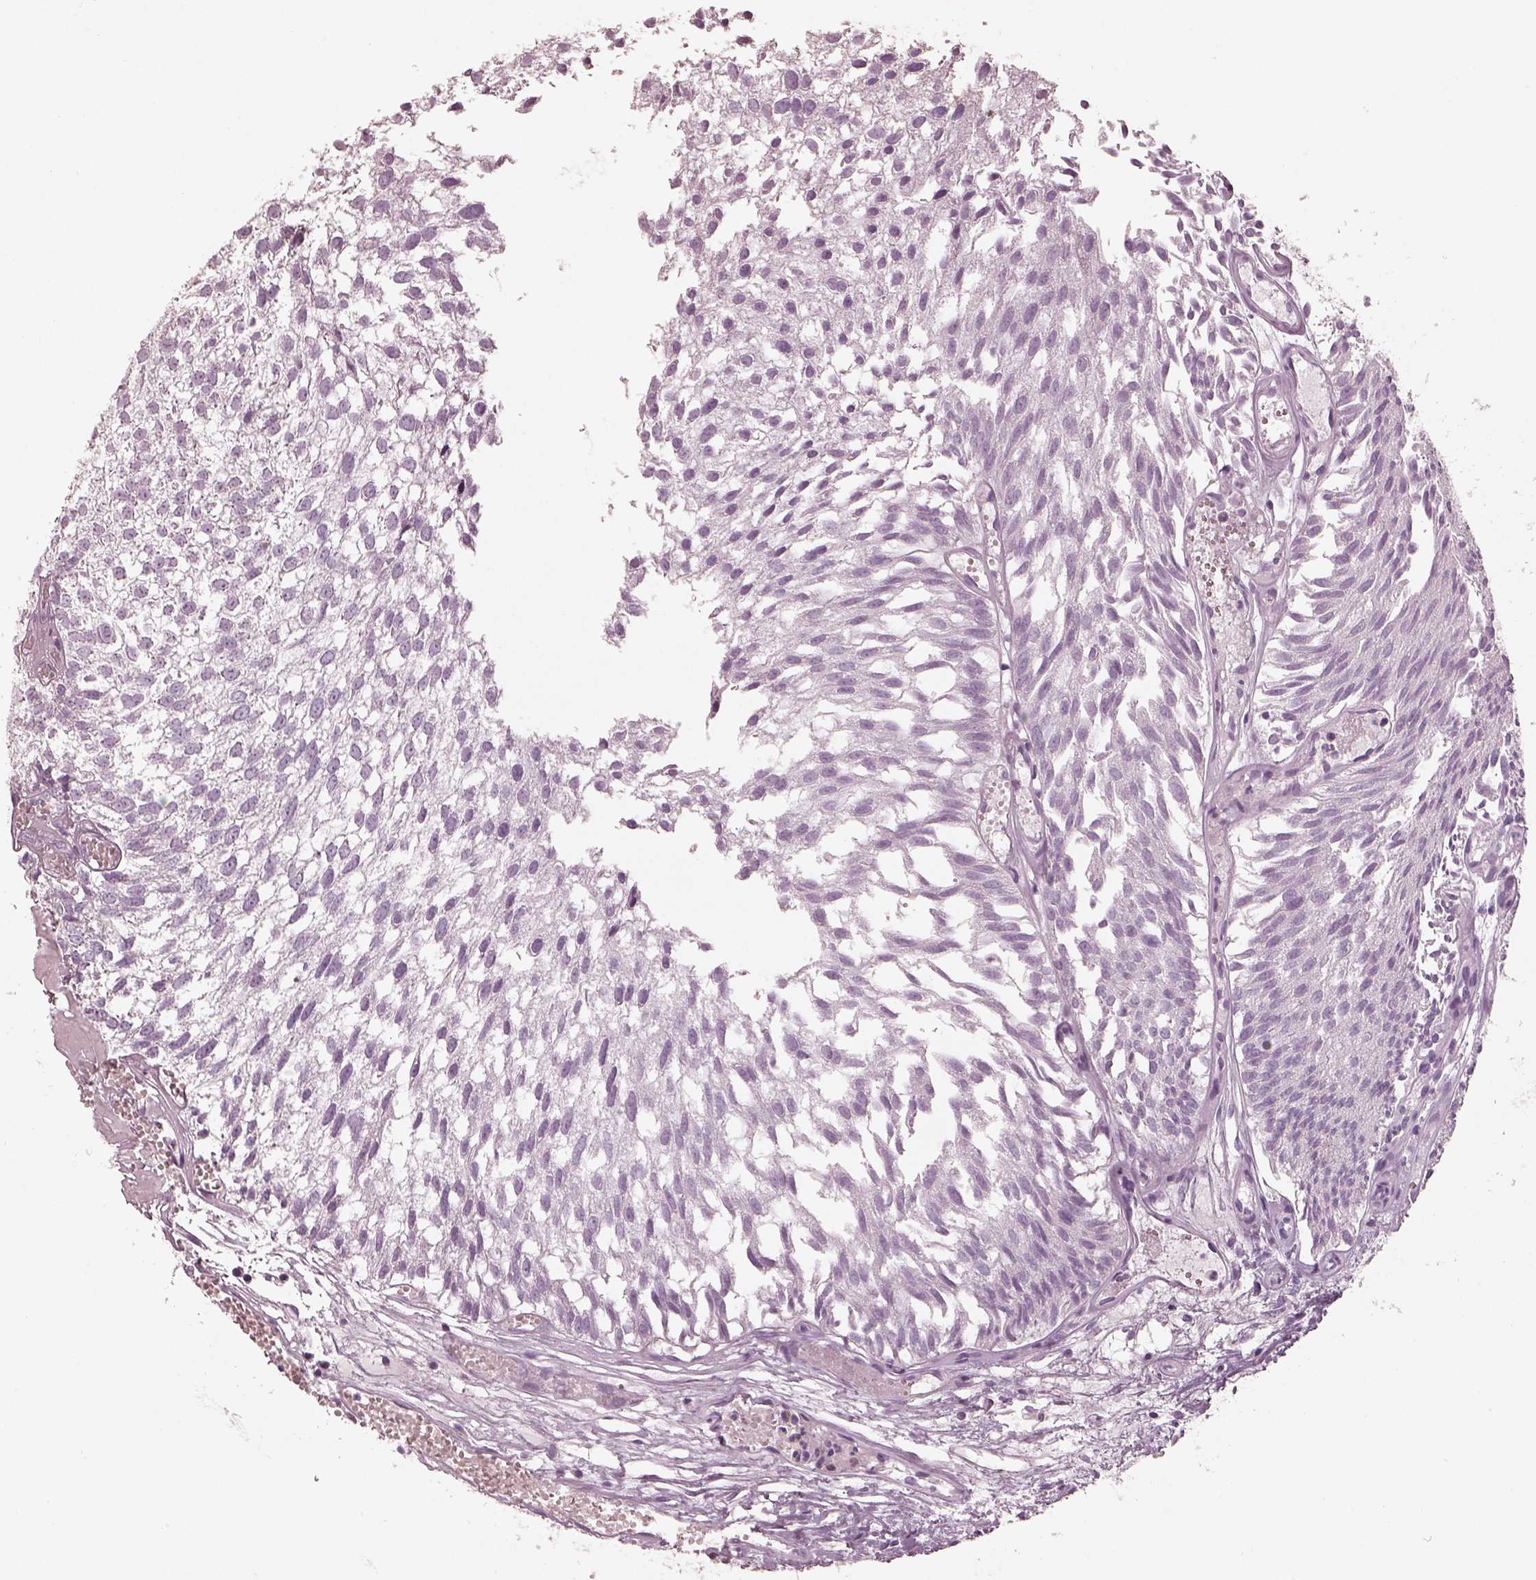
{"staining": {"intensity": "negative", "quantity": "none", "location": "none"}, "tissue": "urothelial cancer", "cell_type": "Tumor cells", "image_type": "cancer", "snomed": [{"axis": "morphology", "description": "Urothelial carcinoma, Low grade"}, {"axis": "topography", "description": "Urinary bladder"}], "caption": "The image demonstrates no significant expression in tumor cells of urothelial cancer.", "gene": "OPN4", "patient": {"sex": "male", "age": 79}}